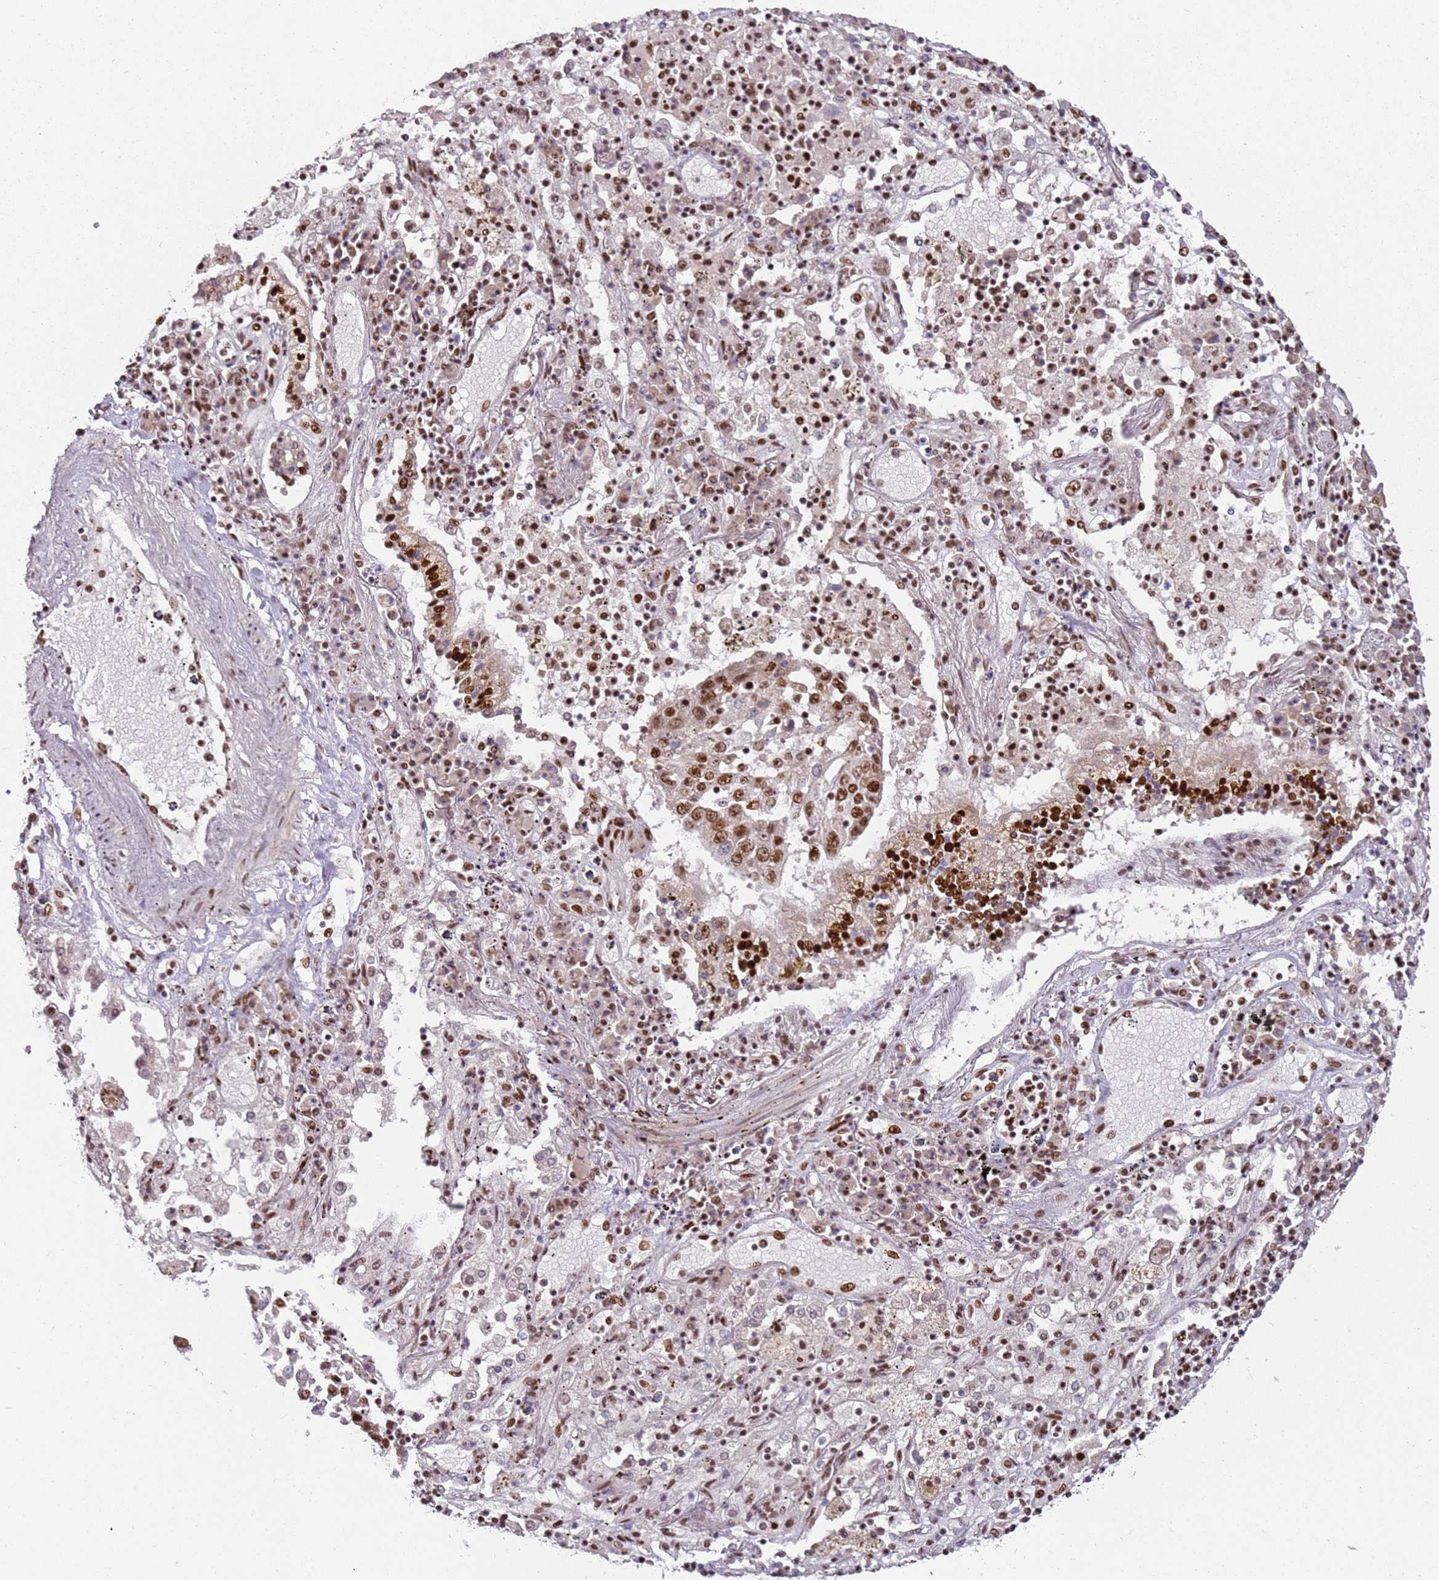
{"staining": {"intensity": "moderate", "quantity": "25%-75%", "location": "nuclear"}, "tissue": "lung cancer", "cell_type": "Tumor cells", "image_type": "cancer", "snomed": [{"axis": "morphology", "description": "Squamous cell carcinoma, NOS"}, {"axis": "topography", "description": "Lung"}], "caption": "The image displays immunohistochemical staining of squamous cell carcinoma (lung). There is moderate nuclear staining is present in about 25%-75% of tumor cells.", "gene": "TENT4A", "patient": {"sex": "male", "age": 65}}